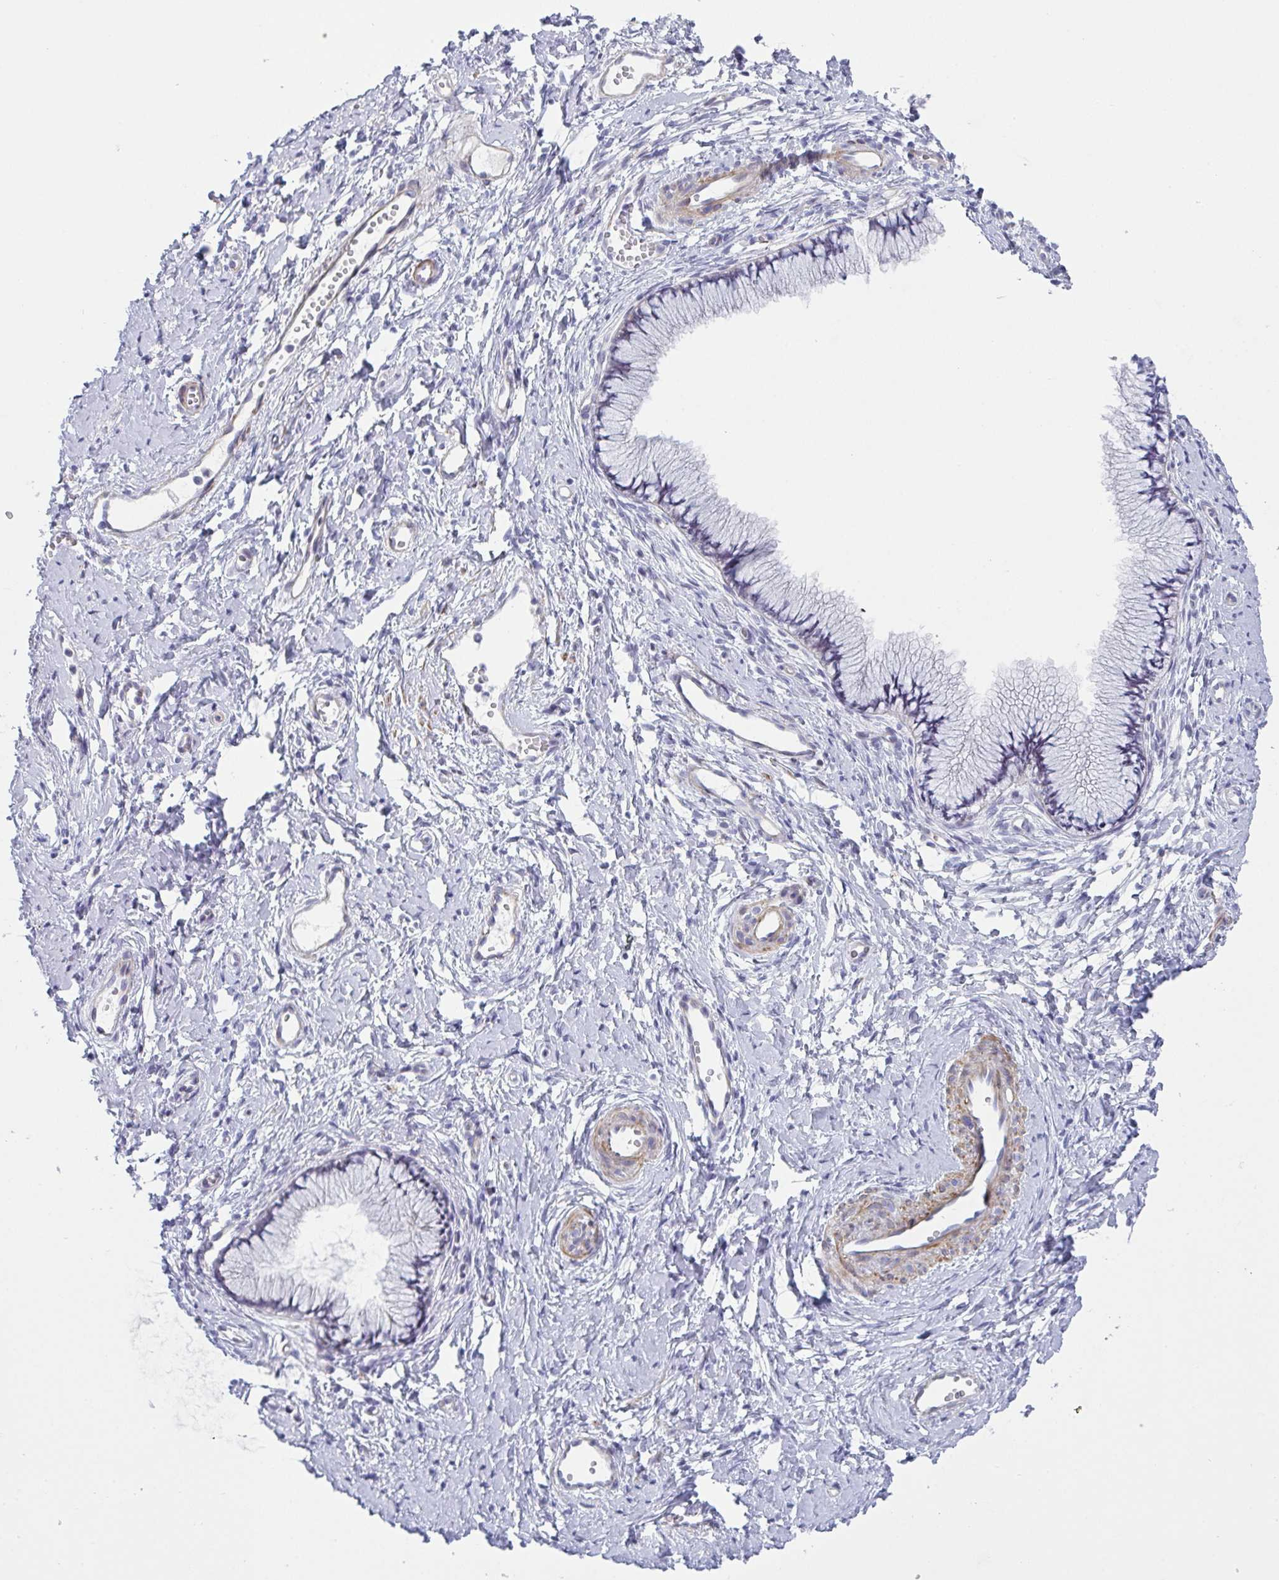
{"staining": {"intensity": "negative", "quantity": "none", "location": "none"}, "tissue": "cervix", "cell_type": "Glandular cells", "image_type": "normal", "snomed": [{"axis": "morphology", "description": "Normal tissue, NOS"}, {"axis": "topography", "description": "Cervix"}], "caption": "High power microscopy histopathology image of an IHC photomicrograph of unremarkable cervix, revealing no significant staining in glandular cells.", "gene": "OR5P3", "patient": {"sex": "female", "age": 40}}